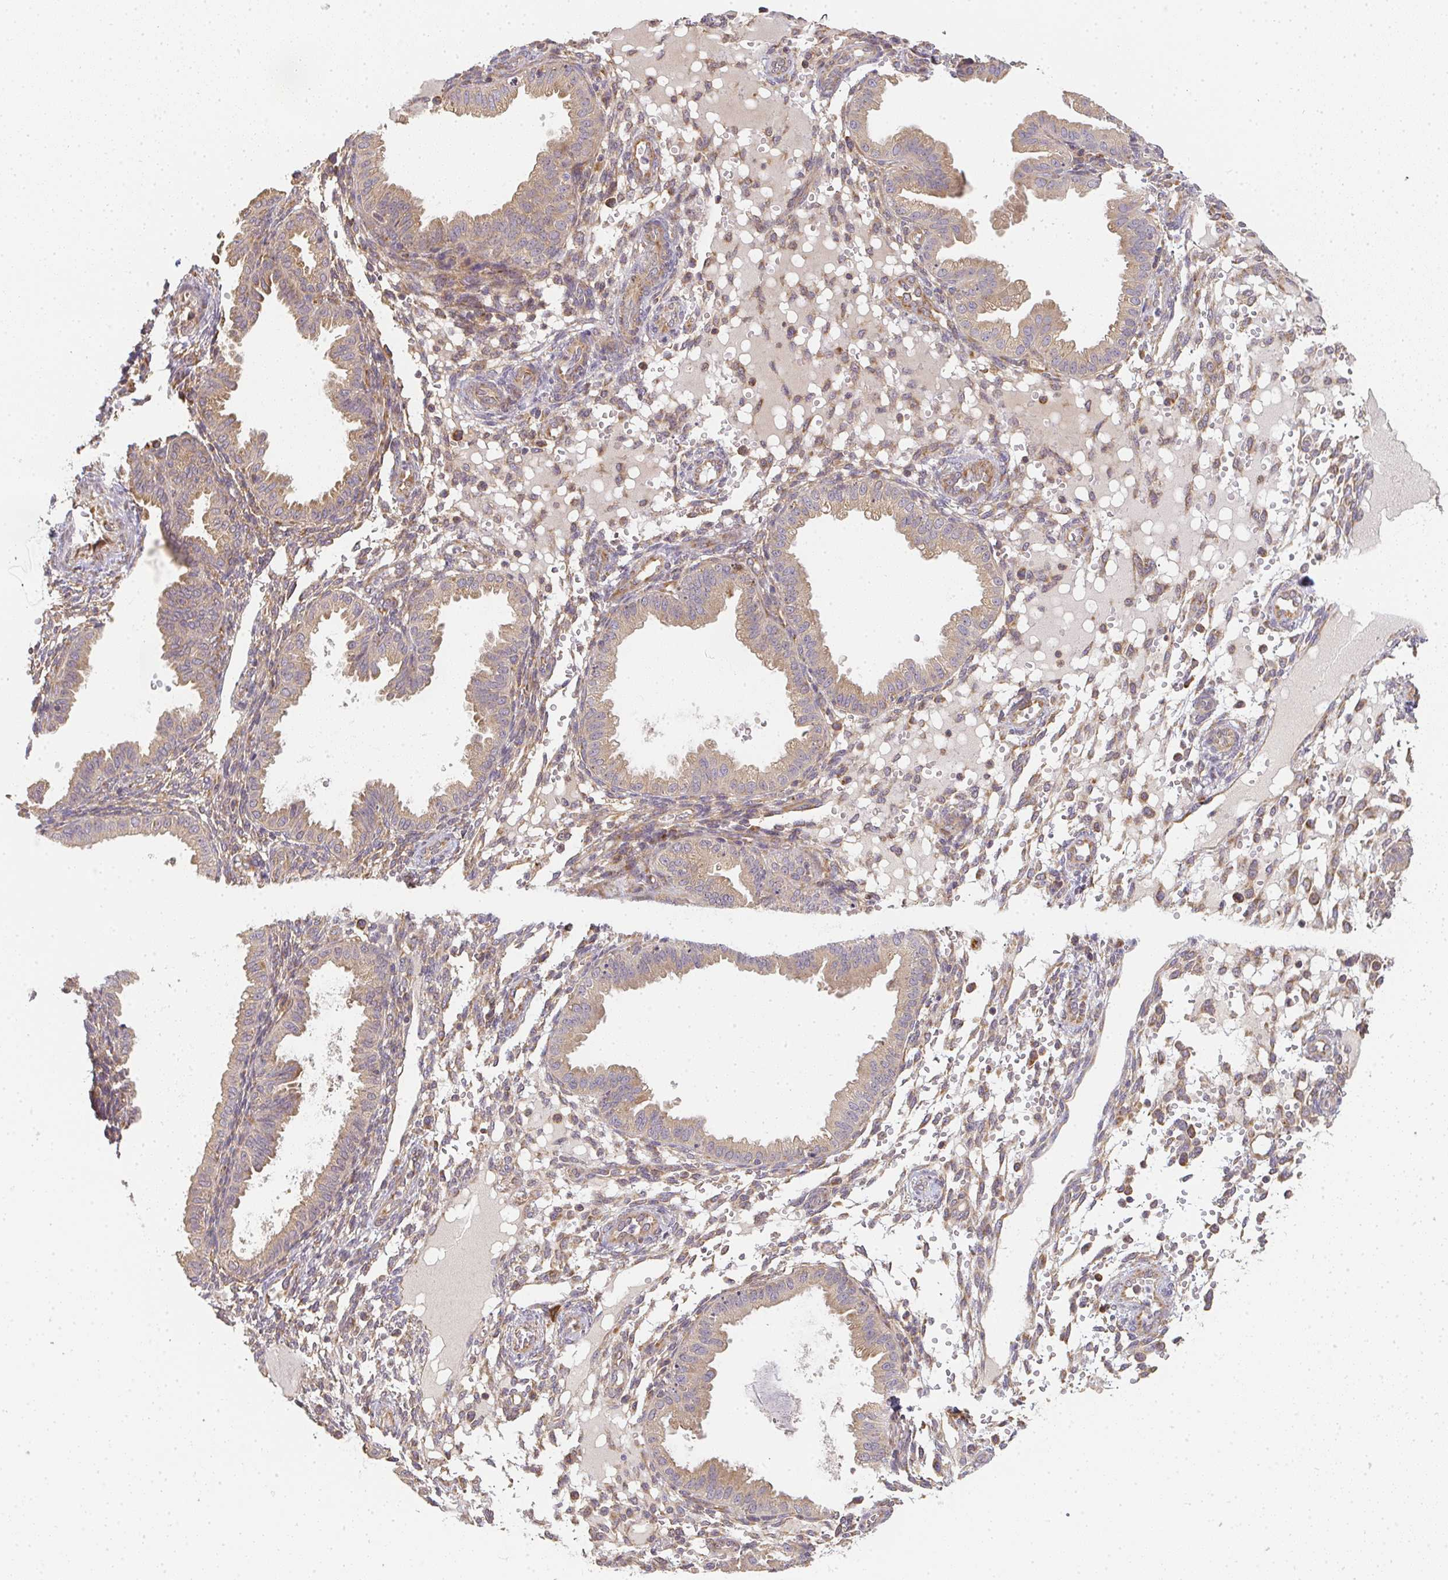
{"staining": {"intensity": "weak", "quantity": "<25%", "location": "cytoplasmic/membranous"}, "tissue": "endometrium", "cell_type": "Cells in endometrial stroma", "image_type": "normal", "snomed": [{"axis": "morphology", "description": "Normal tissue, NOS"}, {"axis": "topography", "description": "Endometrium"}], "caption": "An IHC micrograph of unremarkable endometrium is shown. There is no staining in cells in endometrial stroma of endometrium. The staining is performed using DAB (3,3'-diaminobenzidine) brown chromogen with nuclei counter-stained in using hematoxylin.", "gene": "SLC35B3", "patient": {"sex": "female", "age": 33}}